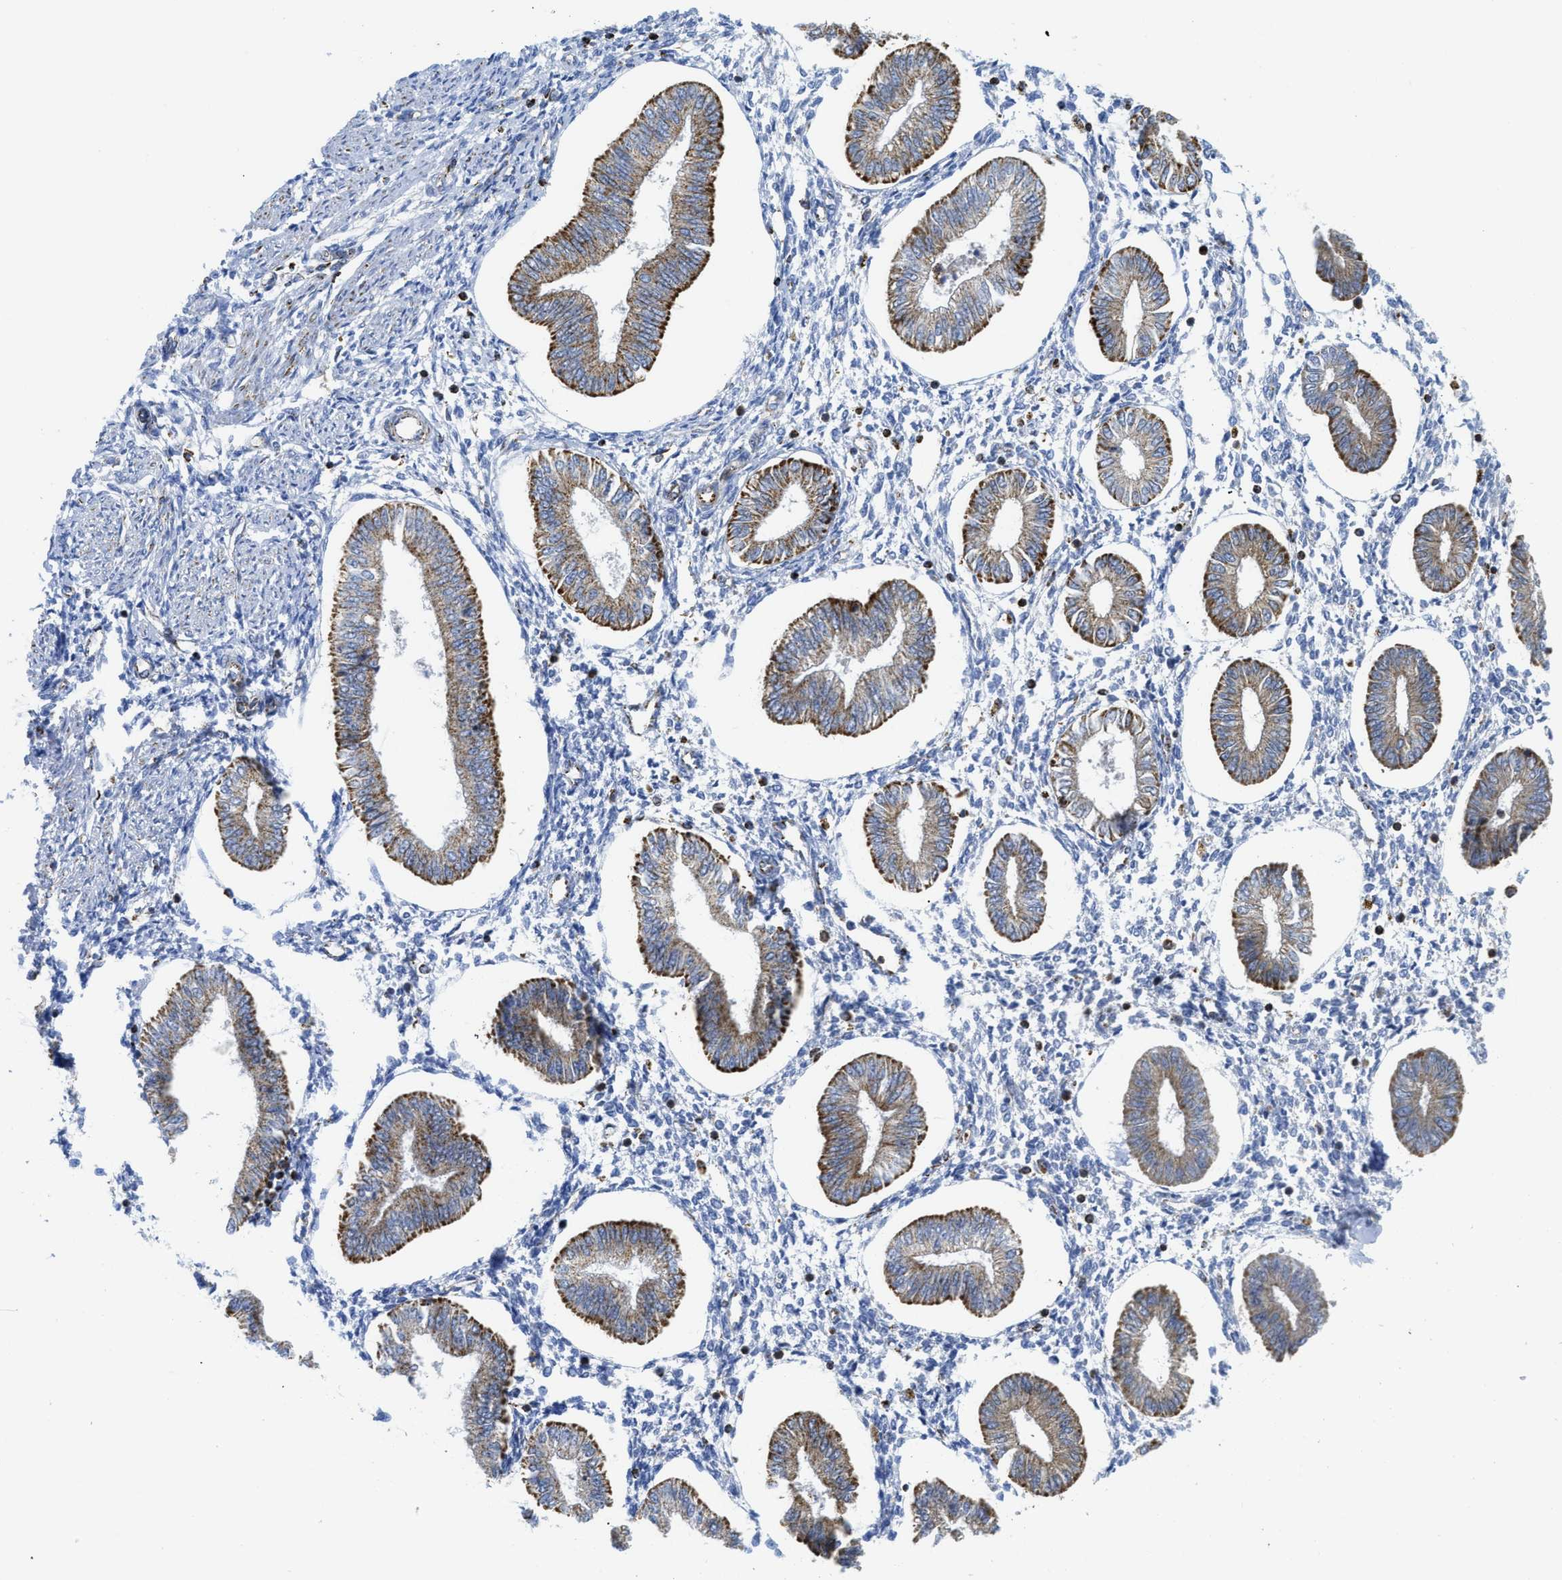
{"staining": {"intensity": "negative", "quantity": "none", "location": "none"}, "tissue": "endometrium", "cell_type": "Cells in endometrial stroma", "image_type": "normal", "snomed": [{"axis": "morphology", "description": "Normal tissue, NOS"}, {"axis": "topography", "description": "Endometrium"}], "caption": "A high-resolution photomicrograph shows immunohistochemistry staining of unremarkable endometrium, which reveals no significant staining in cells in endometrial stroma.", "gene": "SQOR", "patient": {"sex": "female", "age": 50}}